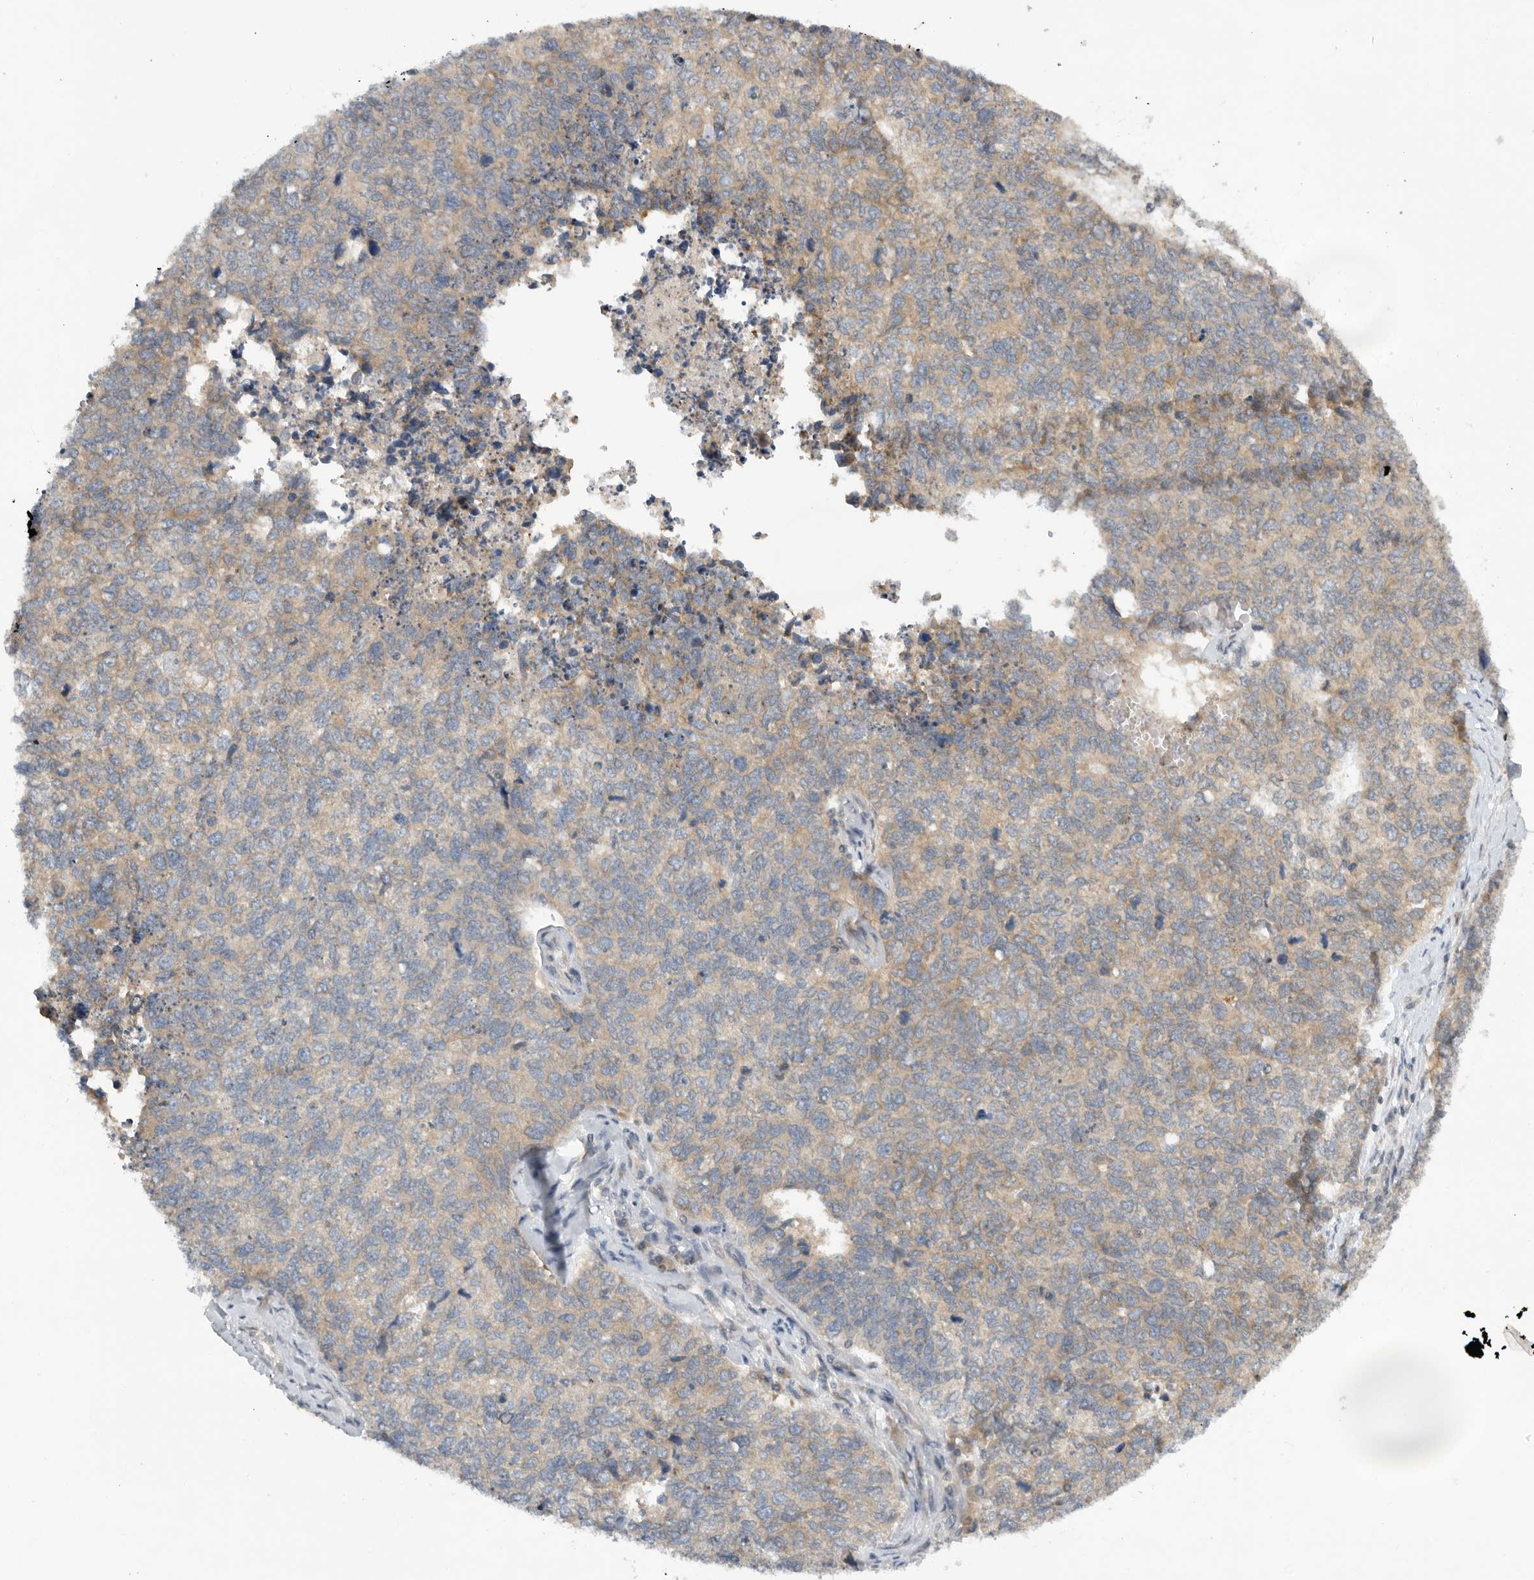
{"staining": {"intensity": "weak", "quantity": "25%-75%", "location": "cytoplasmic/membranous"}, "tissue": "cervical cancer", "cell_type": "Tumor cells", "image_type": "cancer", "snomed": [{"axis": "morphology", "description": "Squamous cell carcinoma, NOS"}, {"axis": "topography", "description": "Cervix"}], "caption": "This is a photomicrograph of immunohistochemistry (IHC) staining of cervical cancer (squamous cell carcinoma), which shows weak positivity in the cytoplasmic/membranous of tumor cells.", "gene": "AASDHPPT", "patient": {"sex": "female", "age": 63}}